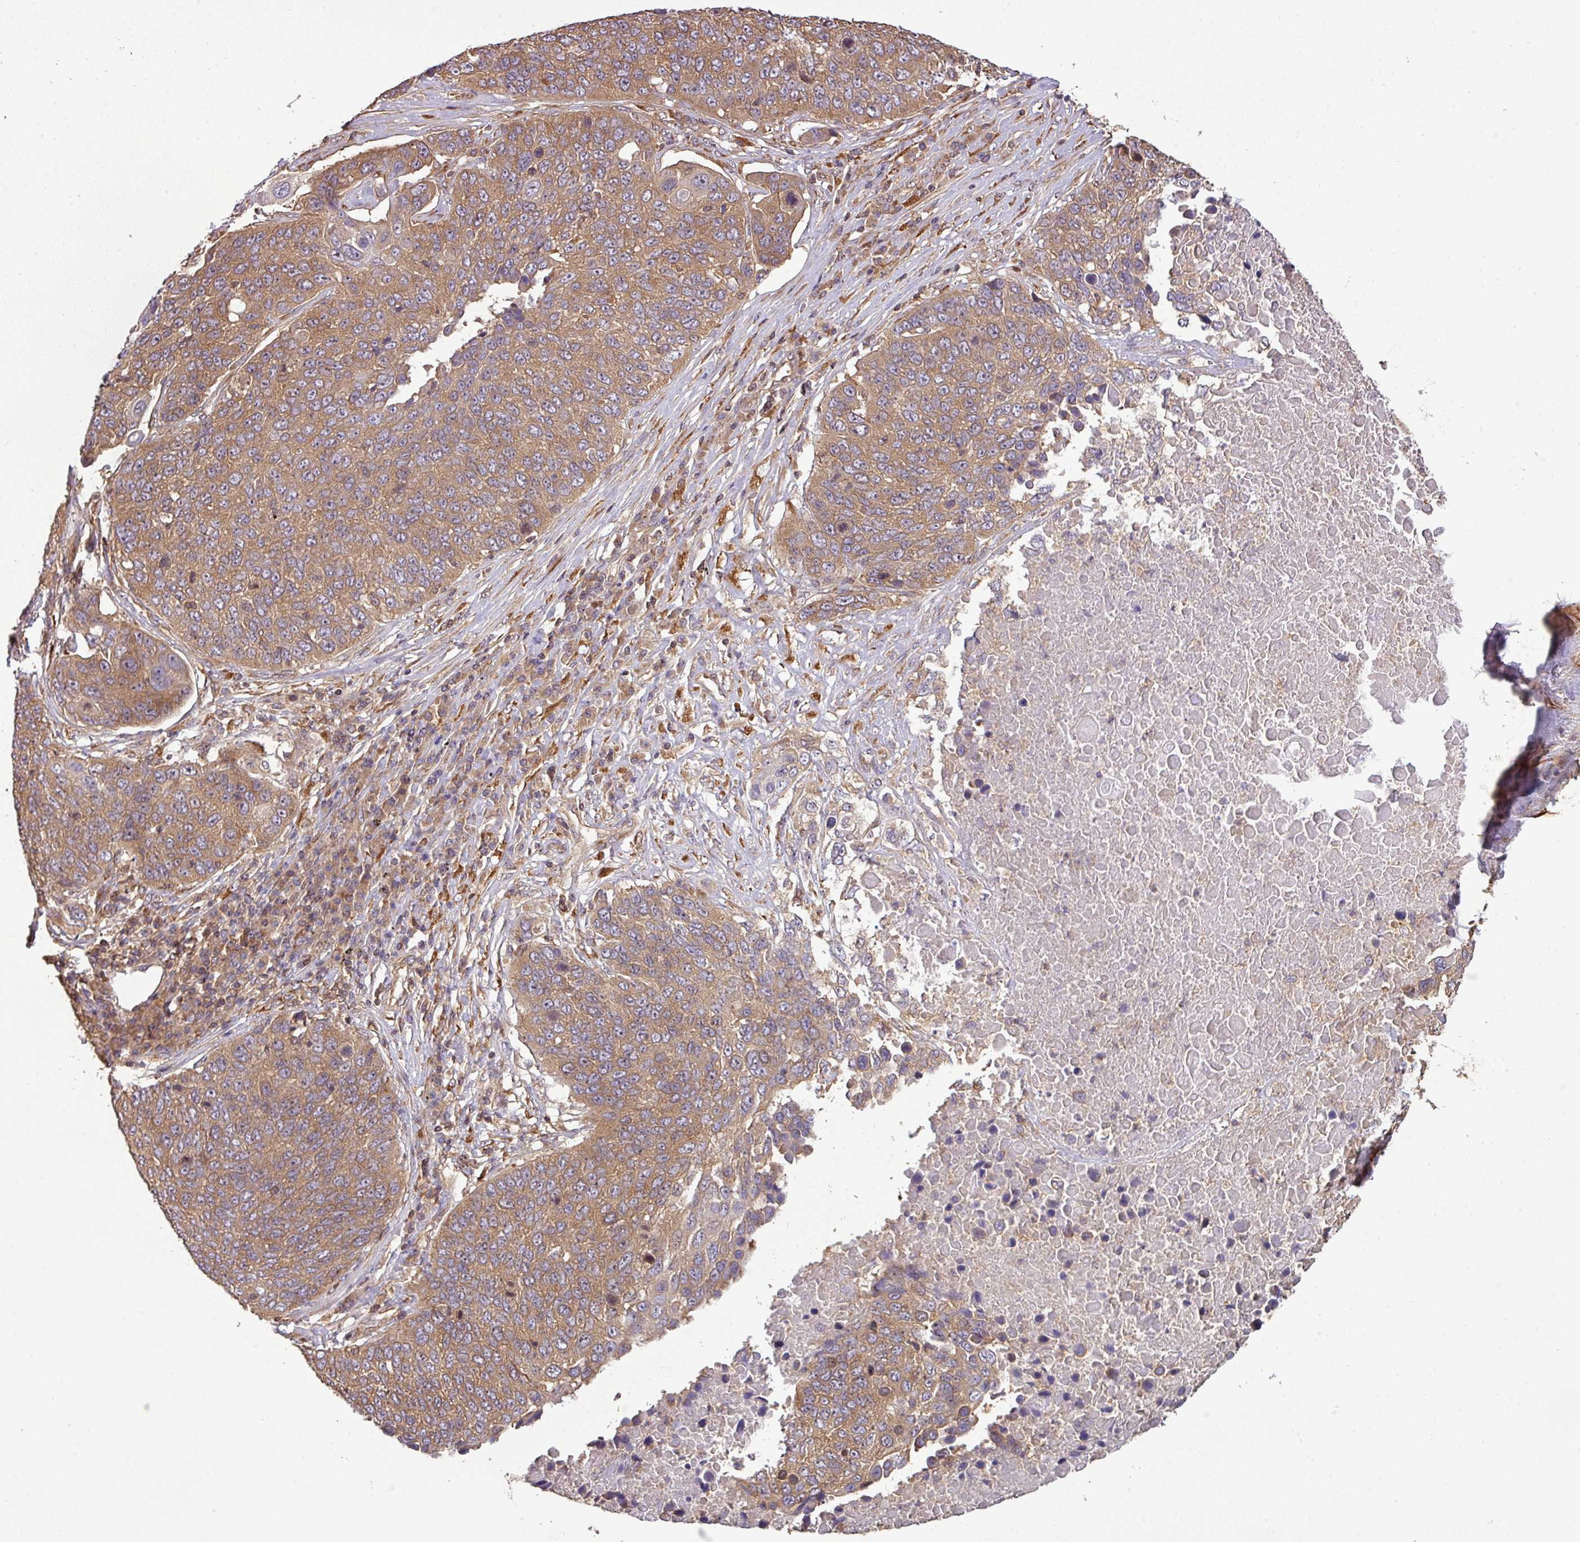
{"staining": {"intensity": "moderate", "quantity": ">75%", "location": "cytoplasmic/membranous,nuclear"}, "tissue": "lung cancer", "cell_type": "Tumor cells", "image_type": "cancer", "snomed": [{"axis": "morphology", "description": "Squamous cell carcinoma, NOS"}, {"axis": "topography", "description": "Lung"}], "caption": "Moderate cytoplasmic/membranous and nuclear protein positivity is identified in about >75% of tumor cells in lung squamous cell carcinoma.", "gene": "VENTX", "patient": {"sex": "male", "age": 66}}